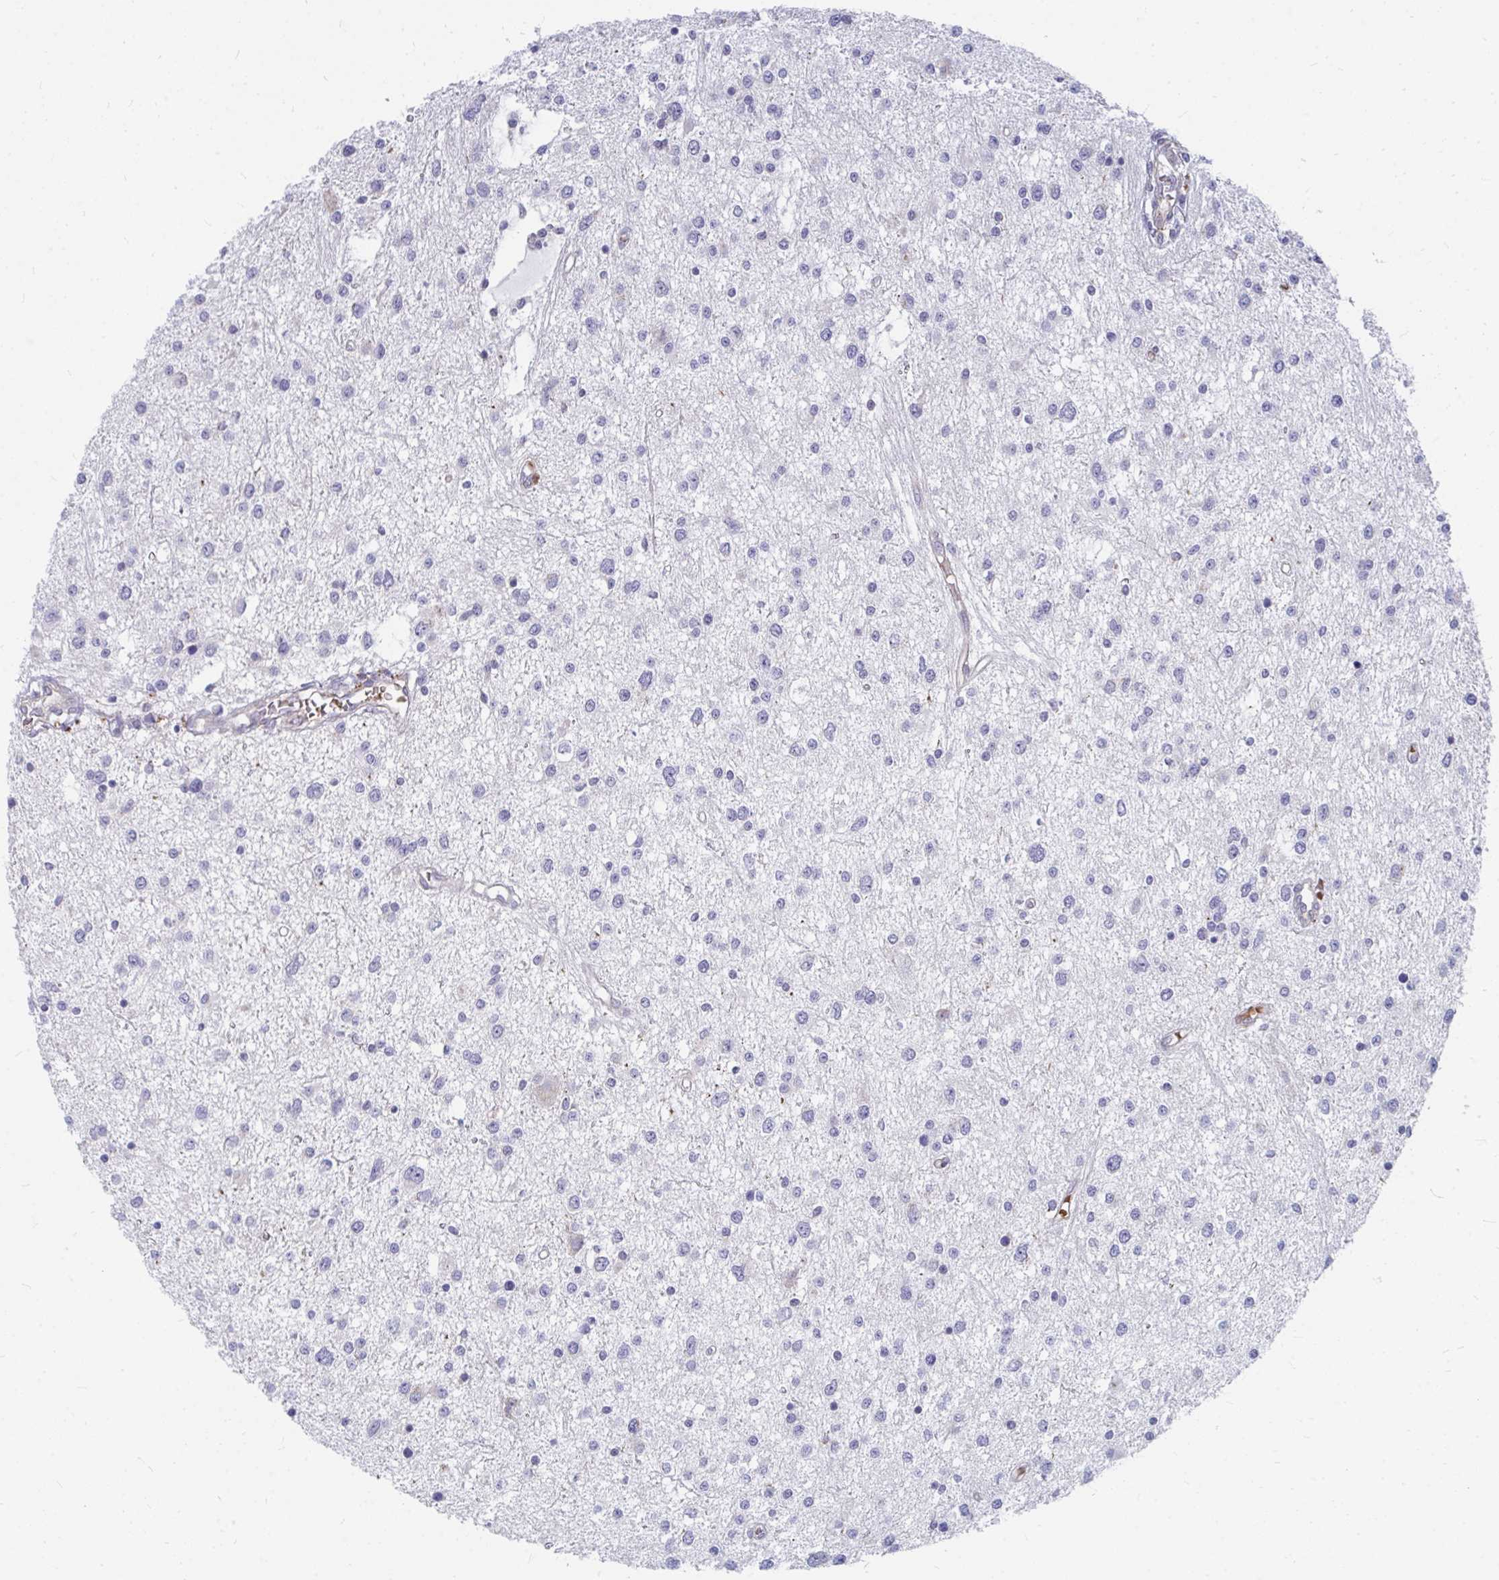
{"staining": {"intensity": "negative", "quantity": "none", "location": "none"}, "tissue": "glioma", "cell_type": "Tumor cells", "image_type": "cancer", "snomed": [{"axis": "morphology", "description": "Glioma, malignant, High grade"}, {"axis": "topography", "description": "Brain"}], "caption": "Immunohistochemistry photomicrograph of malignant glioma (high-grade) stained for a protein (brown), which demonstrates no staining in tumor cells.", "gene": "PABIR3", "patient": {"sex": "male", "age": 54}}